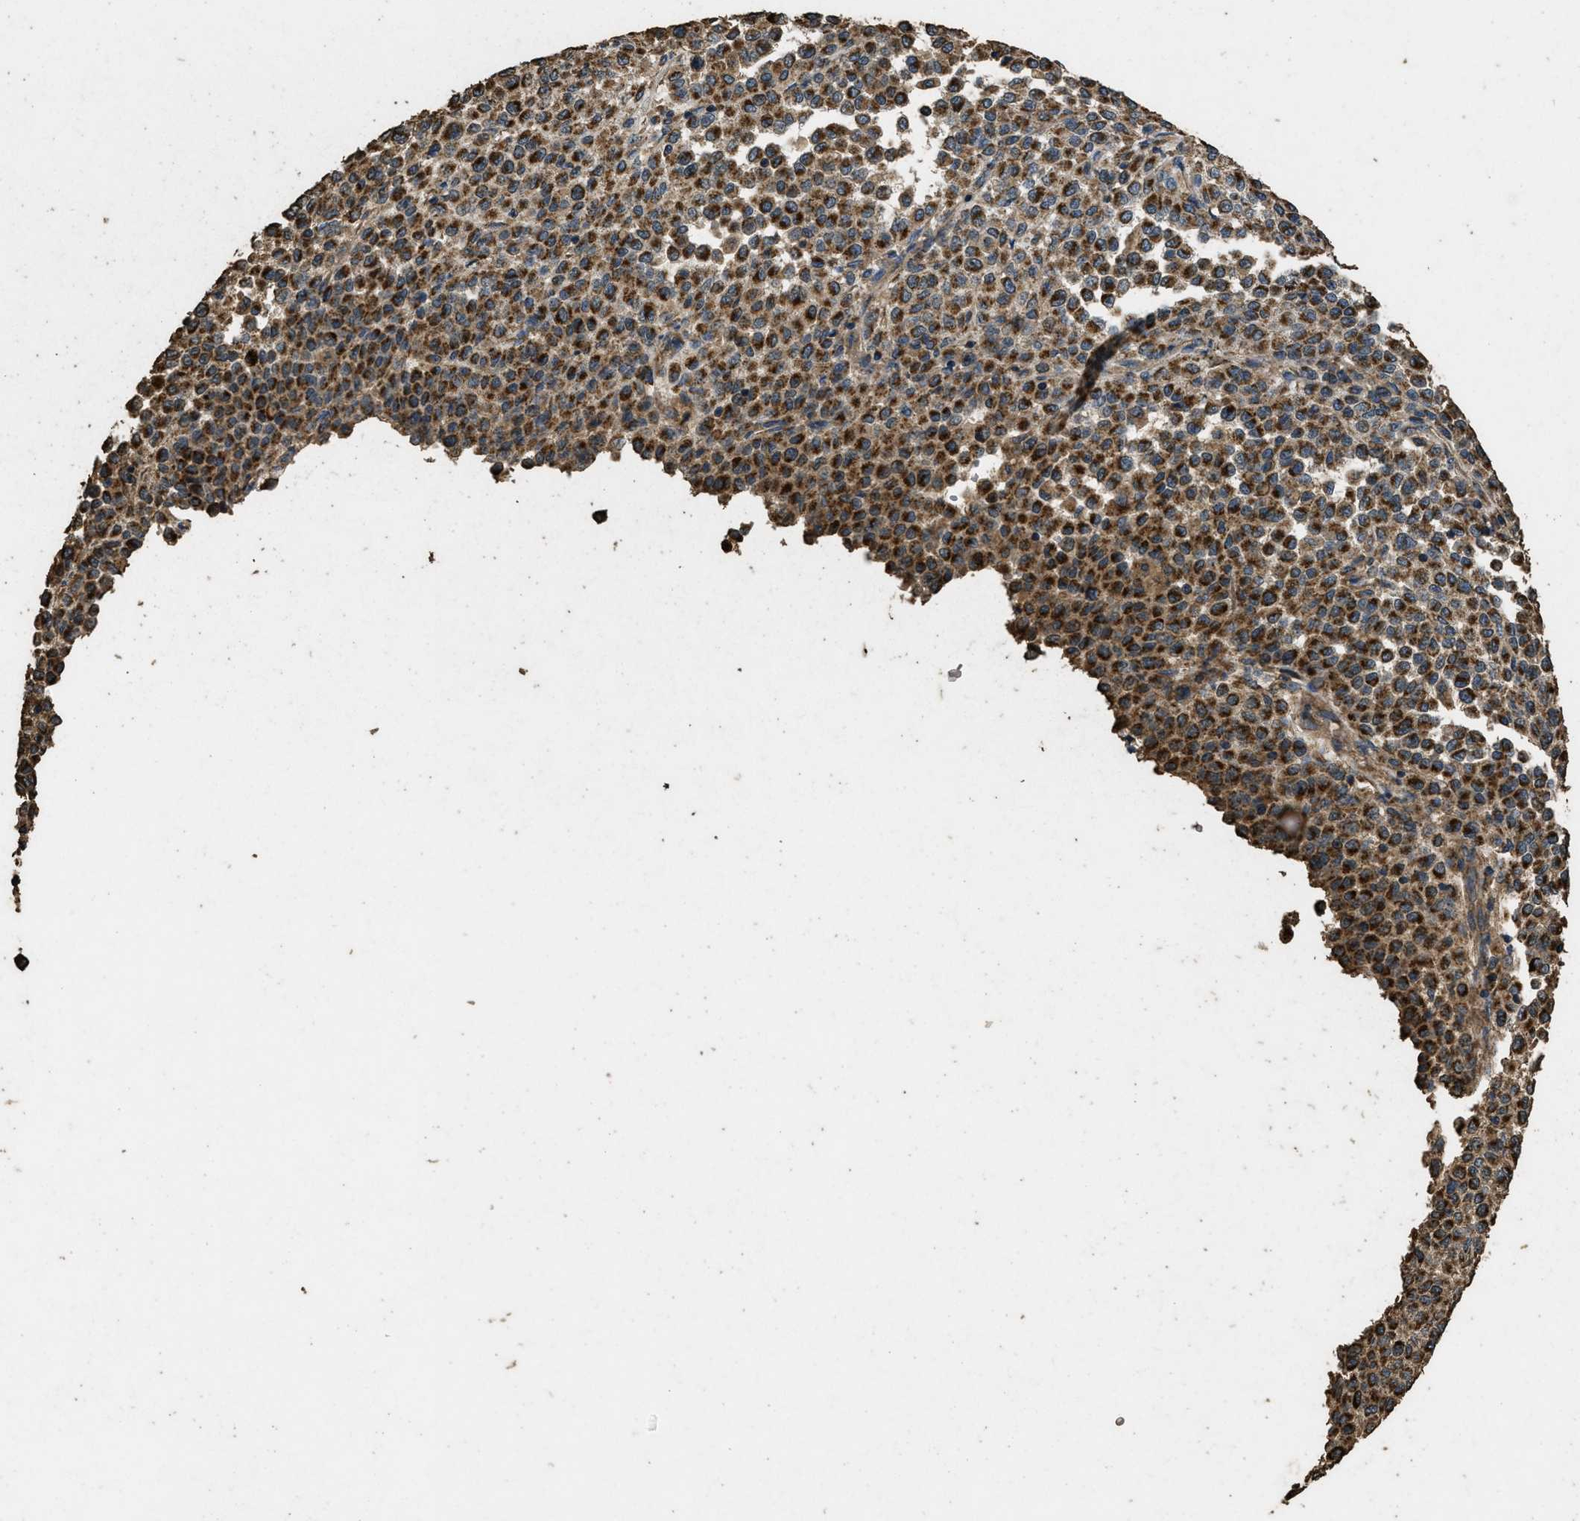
{"staining": {"intensity": "strong", "quantity": ">75%", "location": "cytoplasmic/membranous"}, "tissue": "melanoma", "cell_type": "Tumor cells", "image_type": "cancer", "snomed": [{"axis": "morphology", "description": "Malignant melanoma, Metastatic site"}, {"axis": "topography", "description": "Pancreas"}], "caption": "Human malignant melanoma (metastatic site) stained with a protein marker exhibits strong staining in tumor cells.", "gene": "CYRIA", "patient": {"sex": "female", "age": 30}}